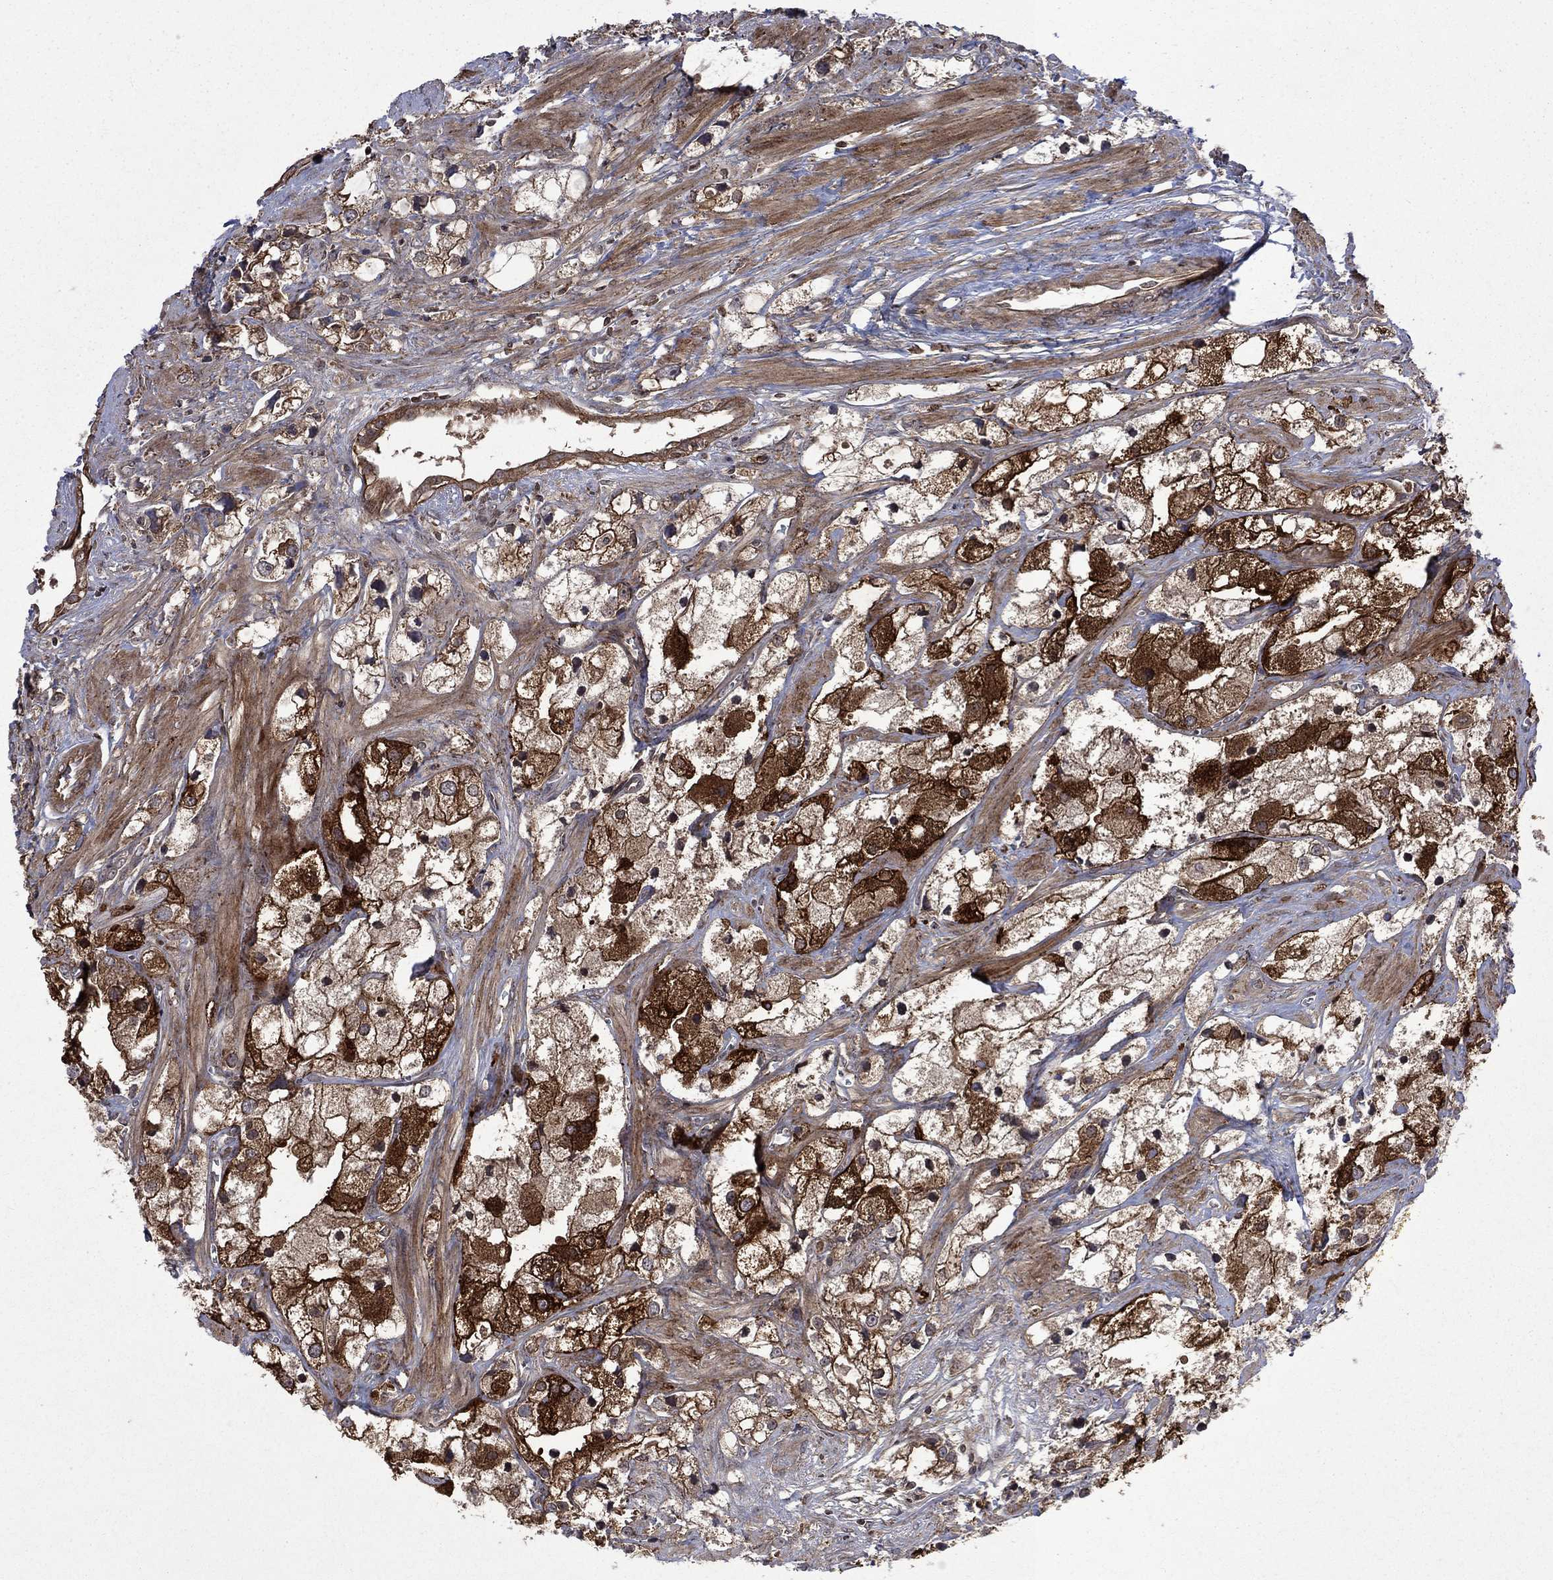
{"staining": {"intensity": "strong", "quantity": "25%-75%", "location": "cytoplasmic/membranous"}, "tissue": "prostate cancer", "cell_type": "Tumor cells", "image_type": "cancer", "snomed": [{"axis": "morphology", "description": "Adenocarcinoma, NOS"}, {"axis": "topography", "description": "Prostate and seminal vesicle, NOS"}, {"axis": "topography", "description": "Prostate"}], "caption": "An image of adenocarcinoma (prostate) stained for a protein exhibits strong cytoplasmic/membranous brown staining in tumor cells. (DAB (3,3'-diaminobenzidine) IHC with brightfield microscopy, high magnification).", "gene": "TMEM33", "patient": {"sex": "male", "age": 79}}